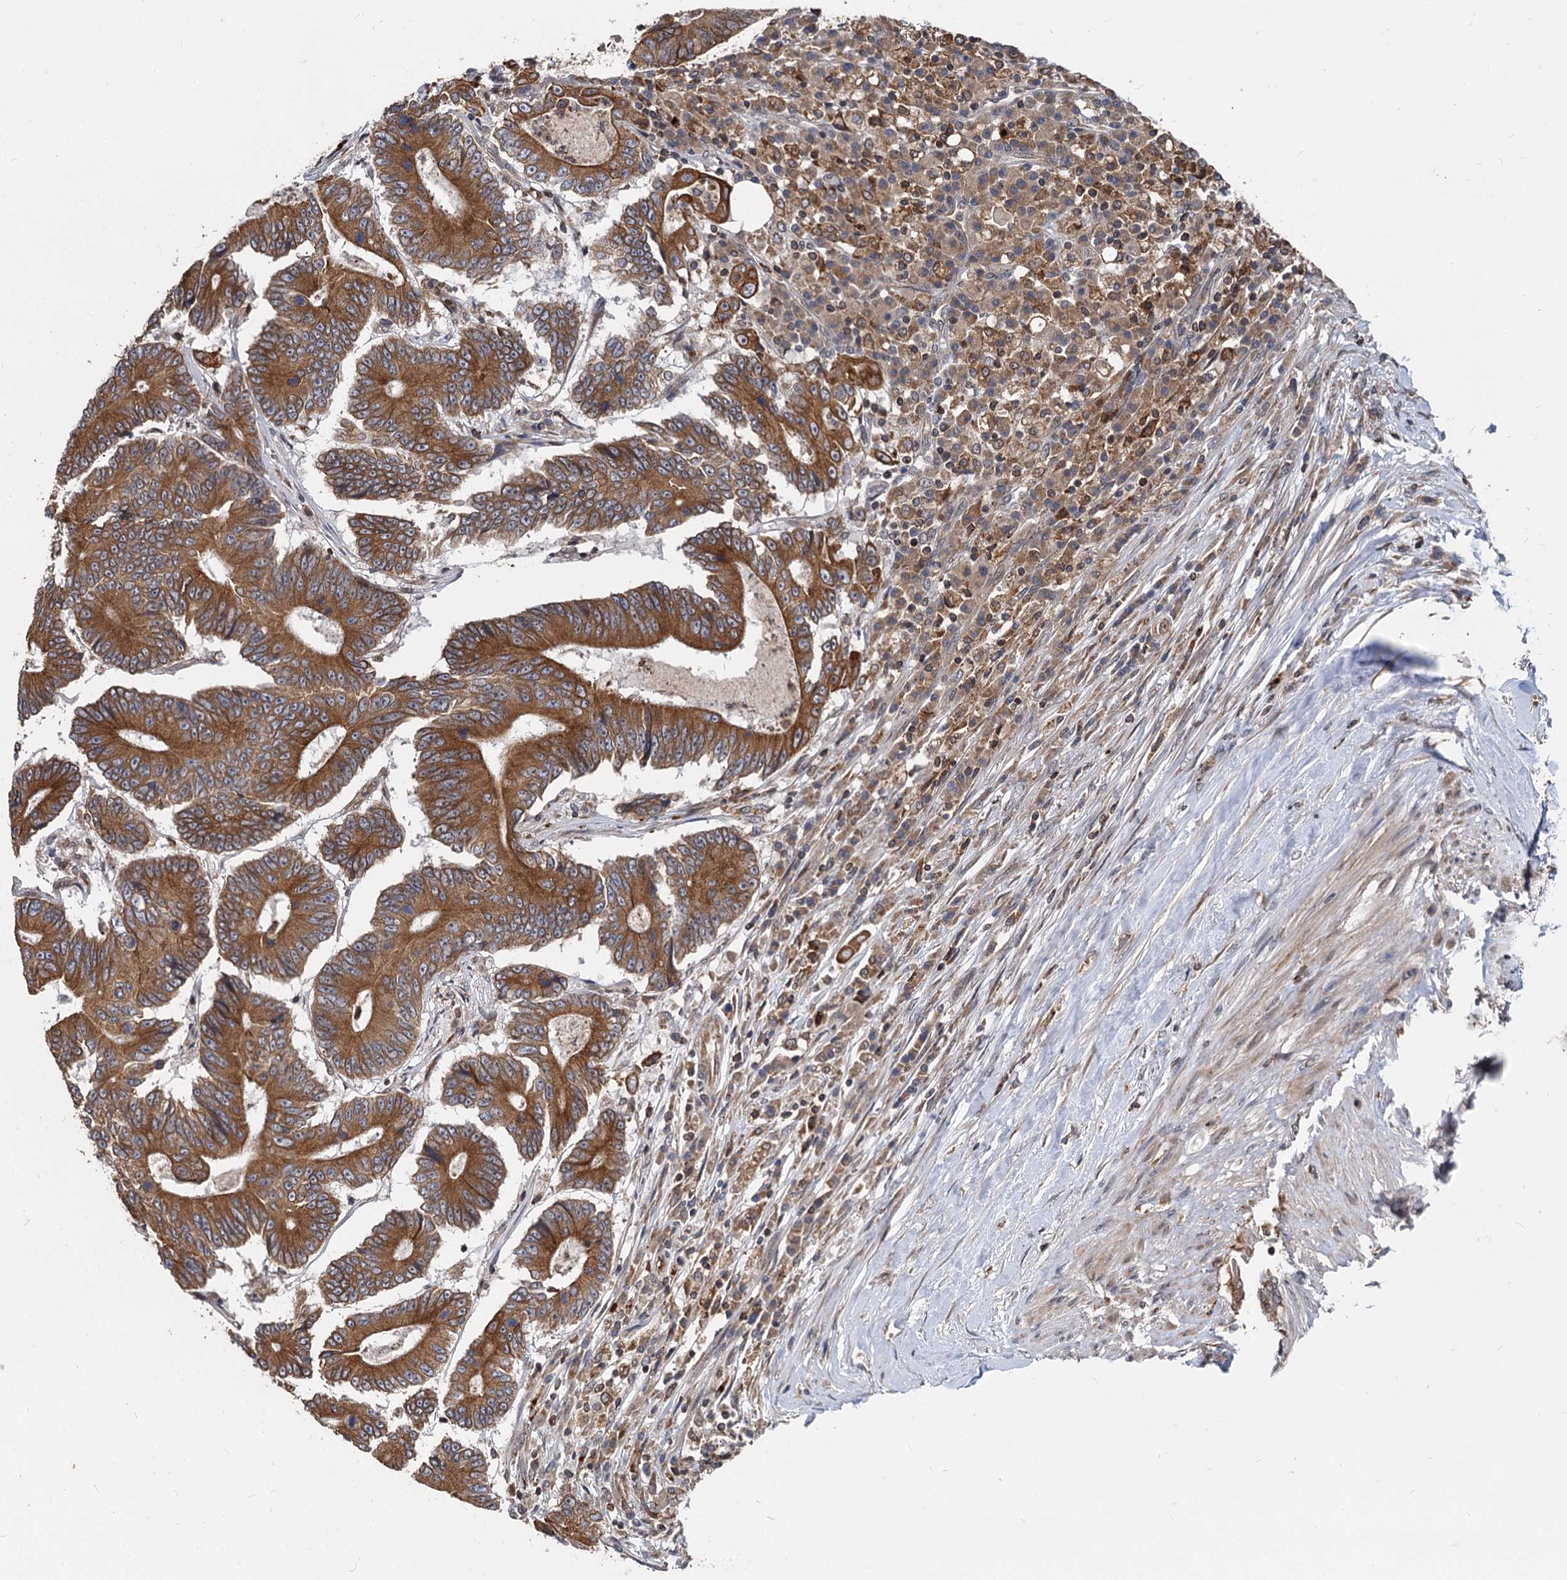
{"staining": {"intensity": "strong", "quantity": ">75%", "location": "cytoplasmic/membranous"}, "tissue": "colorectal cancer", "cell_type": "Tumor cells", "image_type": "cancer", "snomed": [{"axis": "morphology", "description": "Adenocarcinoma, NOS"}, {"axis": "topography", "description": "Colon"}], "caption": "About >75% of tumor cells in human colorectal adenocarcinoma show strong cytoplasmic/membranous protein positivity as visualized by brown immunohistochemical staining.", "gene": "STIM1", "patient": {"sex": "male", "age": 83}}